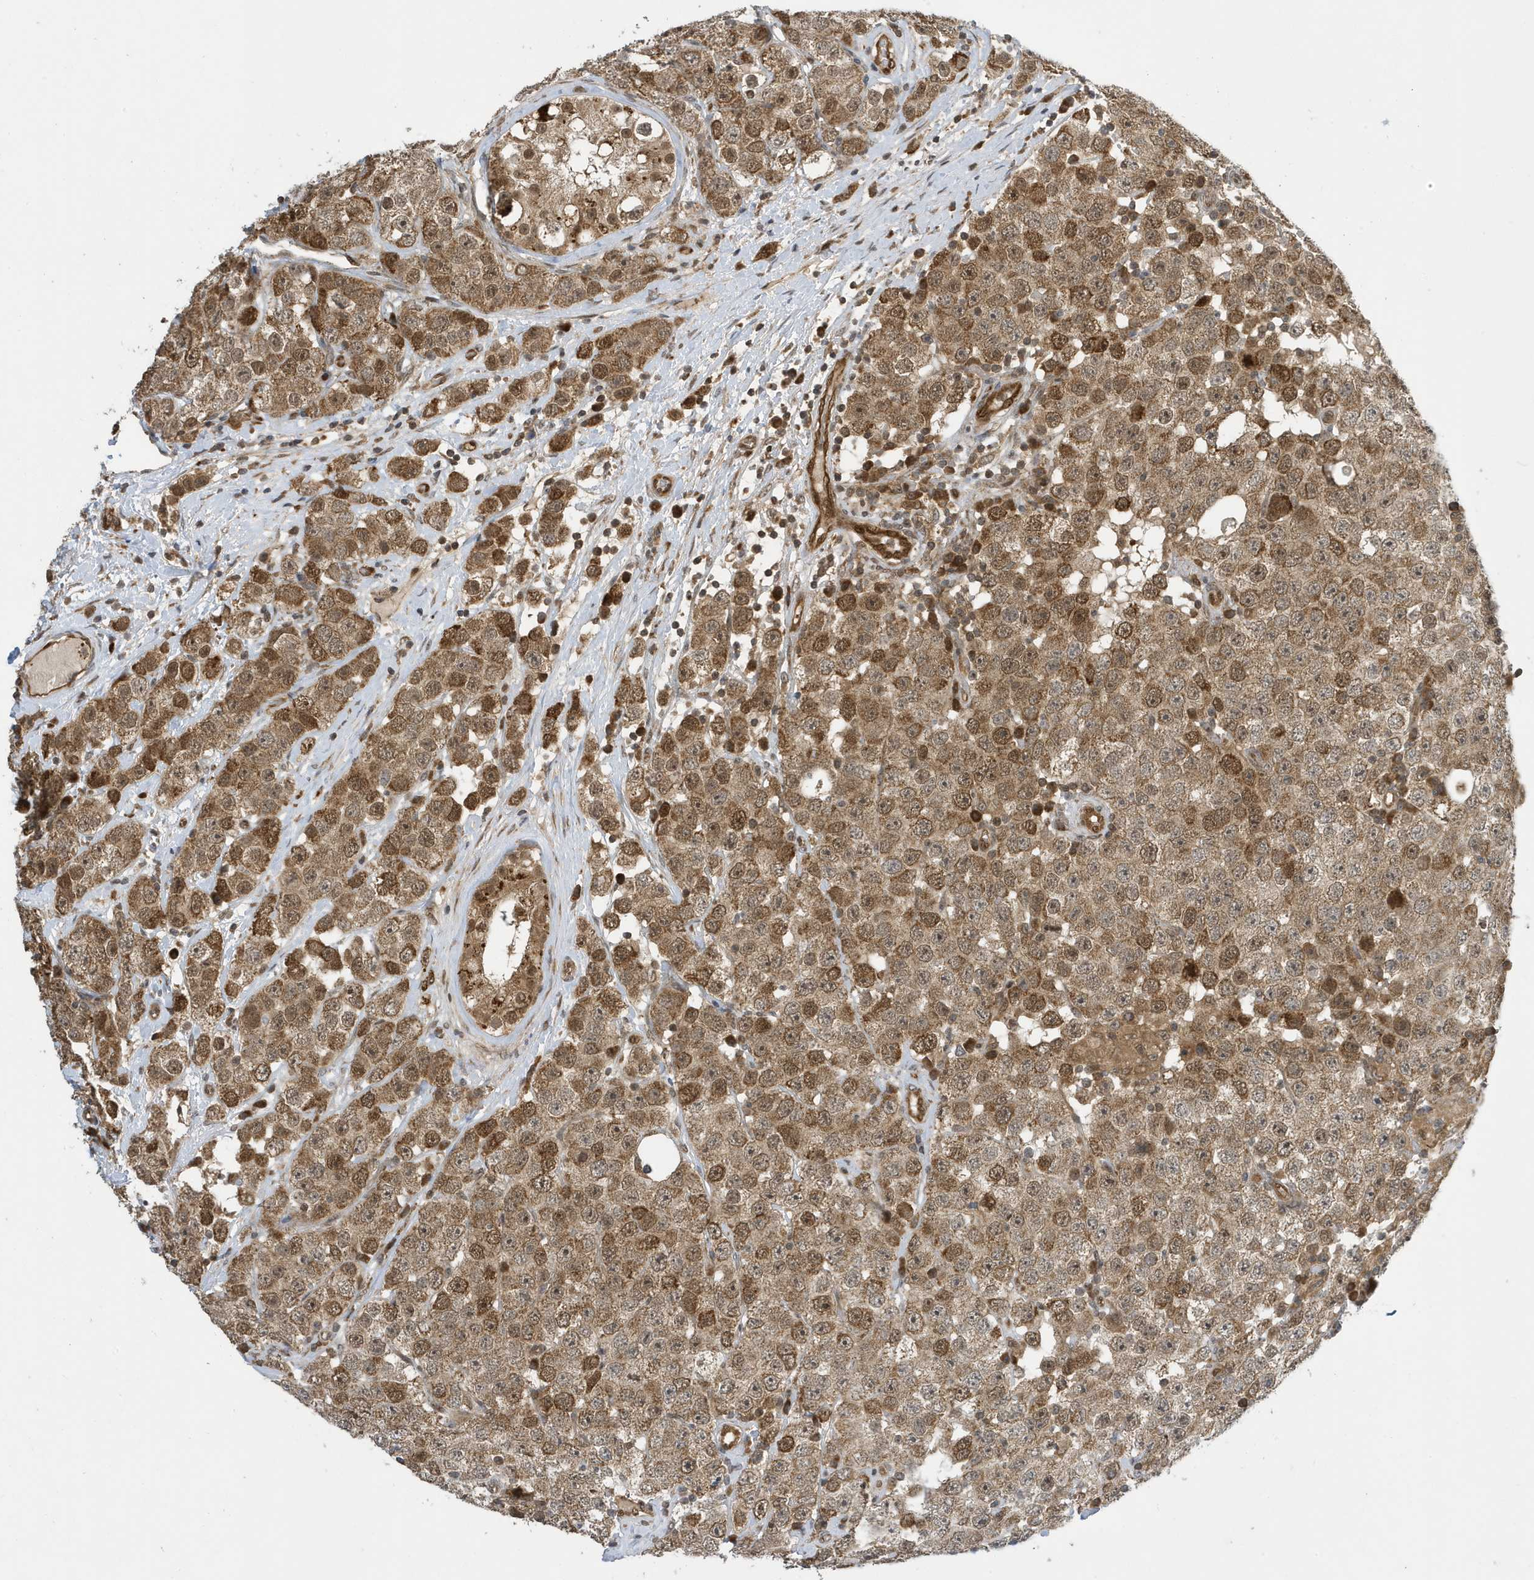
{"staining": {"intensity": "moderate", "quantity": ">75%", "location": "cytoplasmic/membranous"}, "tissue": "testis cancer", "cell_type": "Tumor cells", "image_type": "cancer", "snomed": [{"axis": "morphology", "description": "Seminoma, NOS"}, {"axis": "topography", "description": "Testis"}], "caption": "Protein analysis of testis cancer (seminoma) tissue demonstrates moderate cytoplasmic/membranous expression in about >75% of tumor cells.", "gene": "NCOA7", "patient": {"sex": "male", "age": 28}}